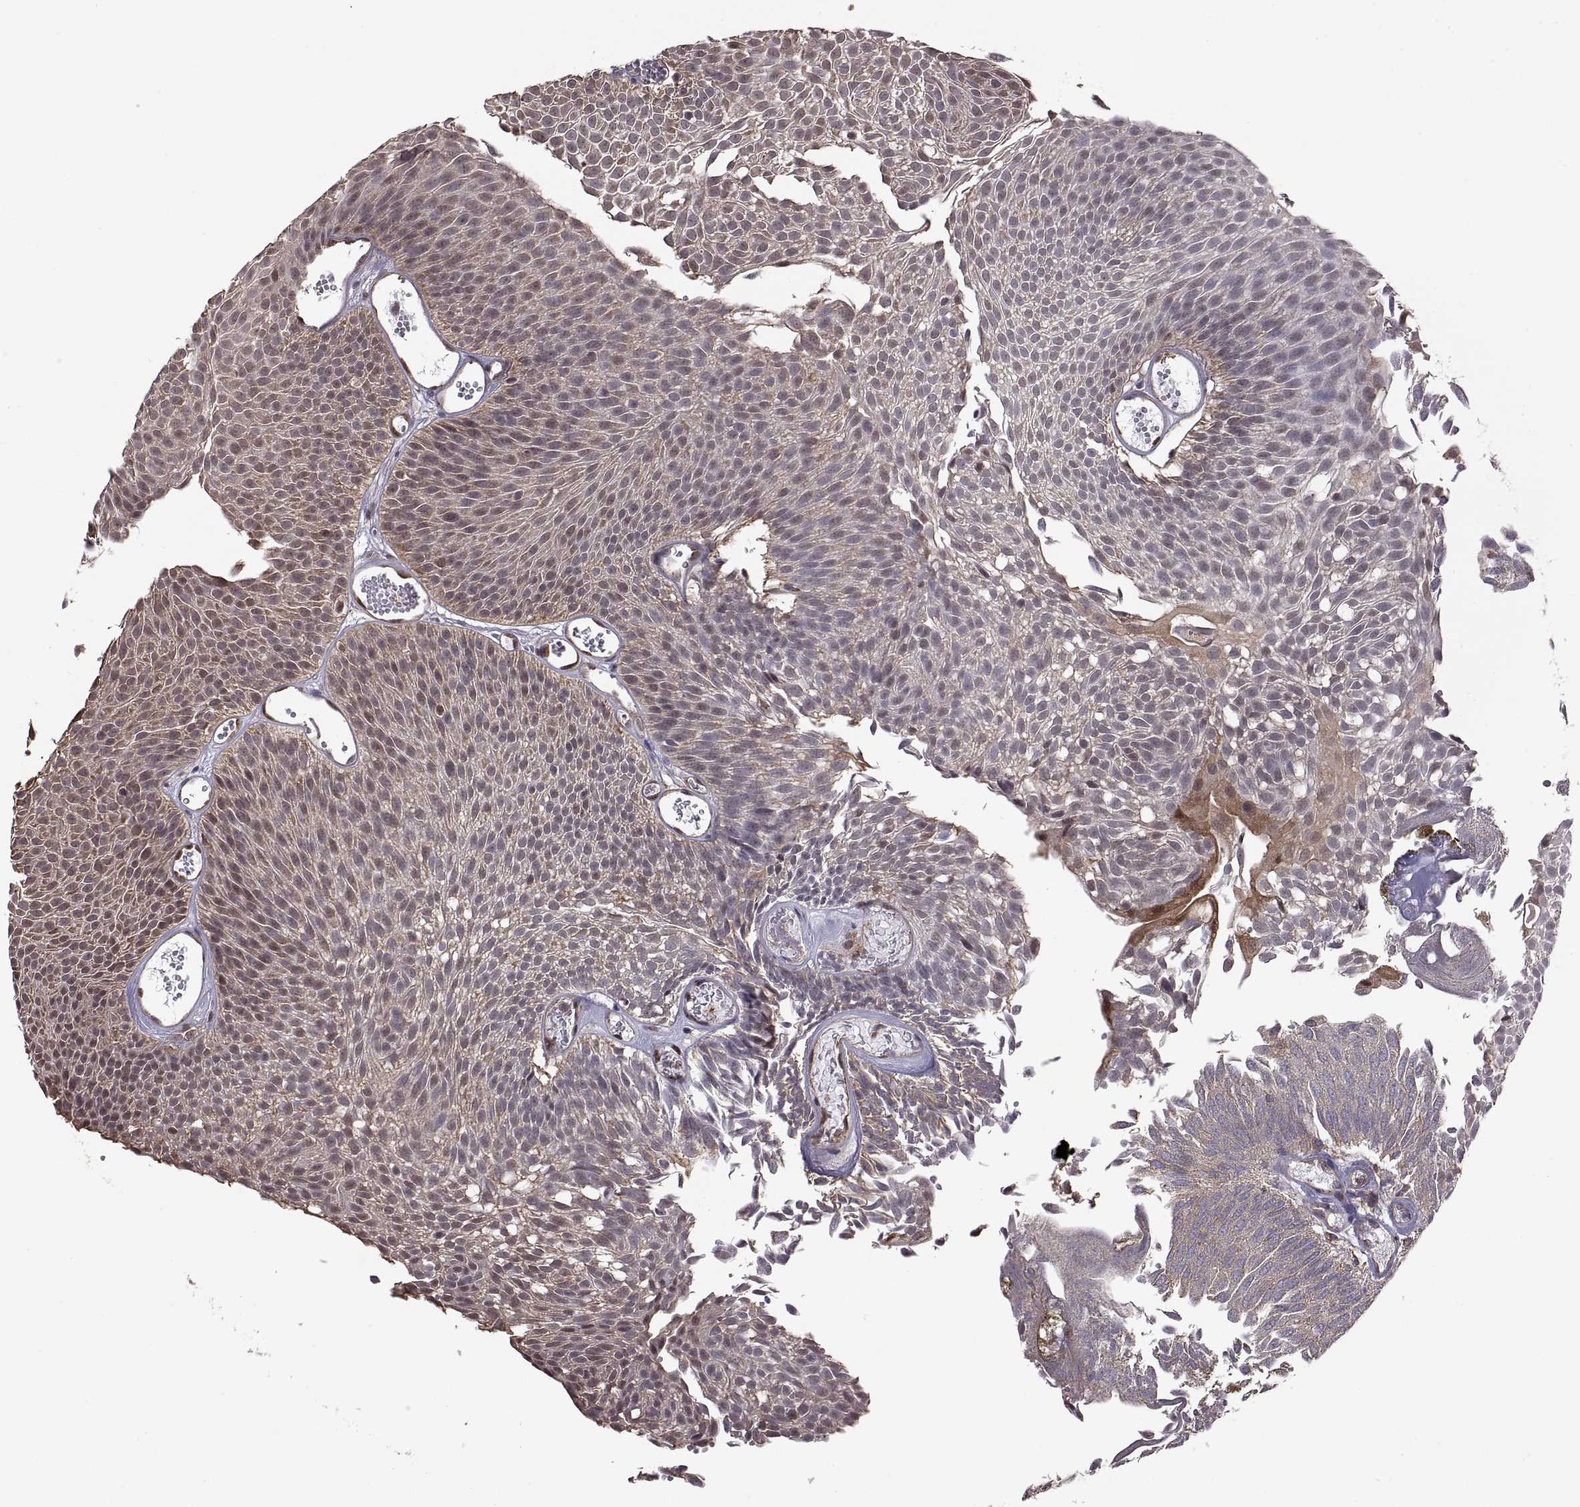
{"staining": {"intensity": "weak", "quantity": ">75%", "location": "cytoplasmic/membranous"}, "tissue": "urothelial cancer", "cell_type": "Tumor cells", "image_type": "cancer", "snomed": [{"axis": "morphology", "description": "Urothelial carcinoma, Low grade"}, {"axis": "topography", "description": "Urinary bladder"}], "caption": "A brown stain labels weak cytoplasmic/membranous positivity of a protein in urothelial carcinoma (low-grade) tumor cells.", "gene": "ARRB1", "patient": {"sex": "male", "age": 52}}